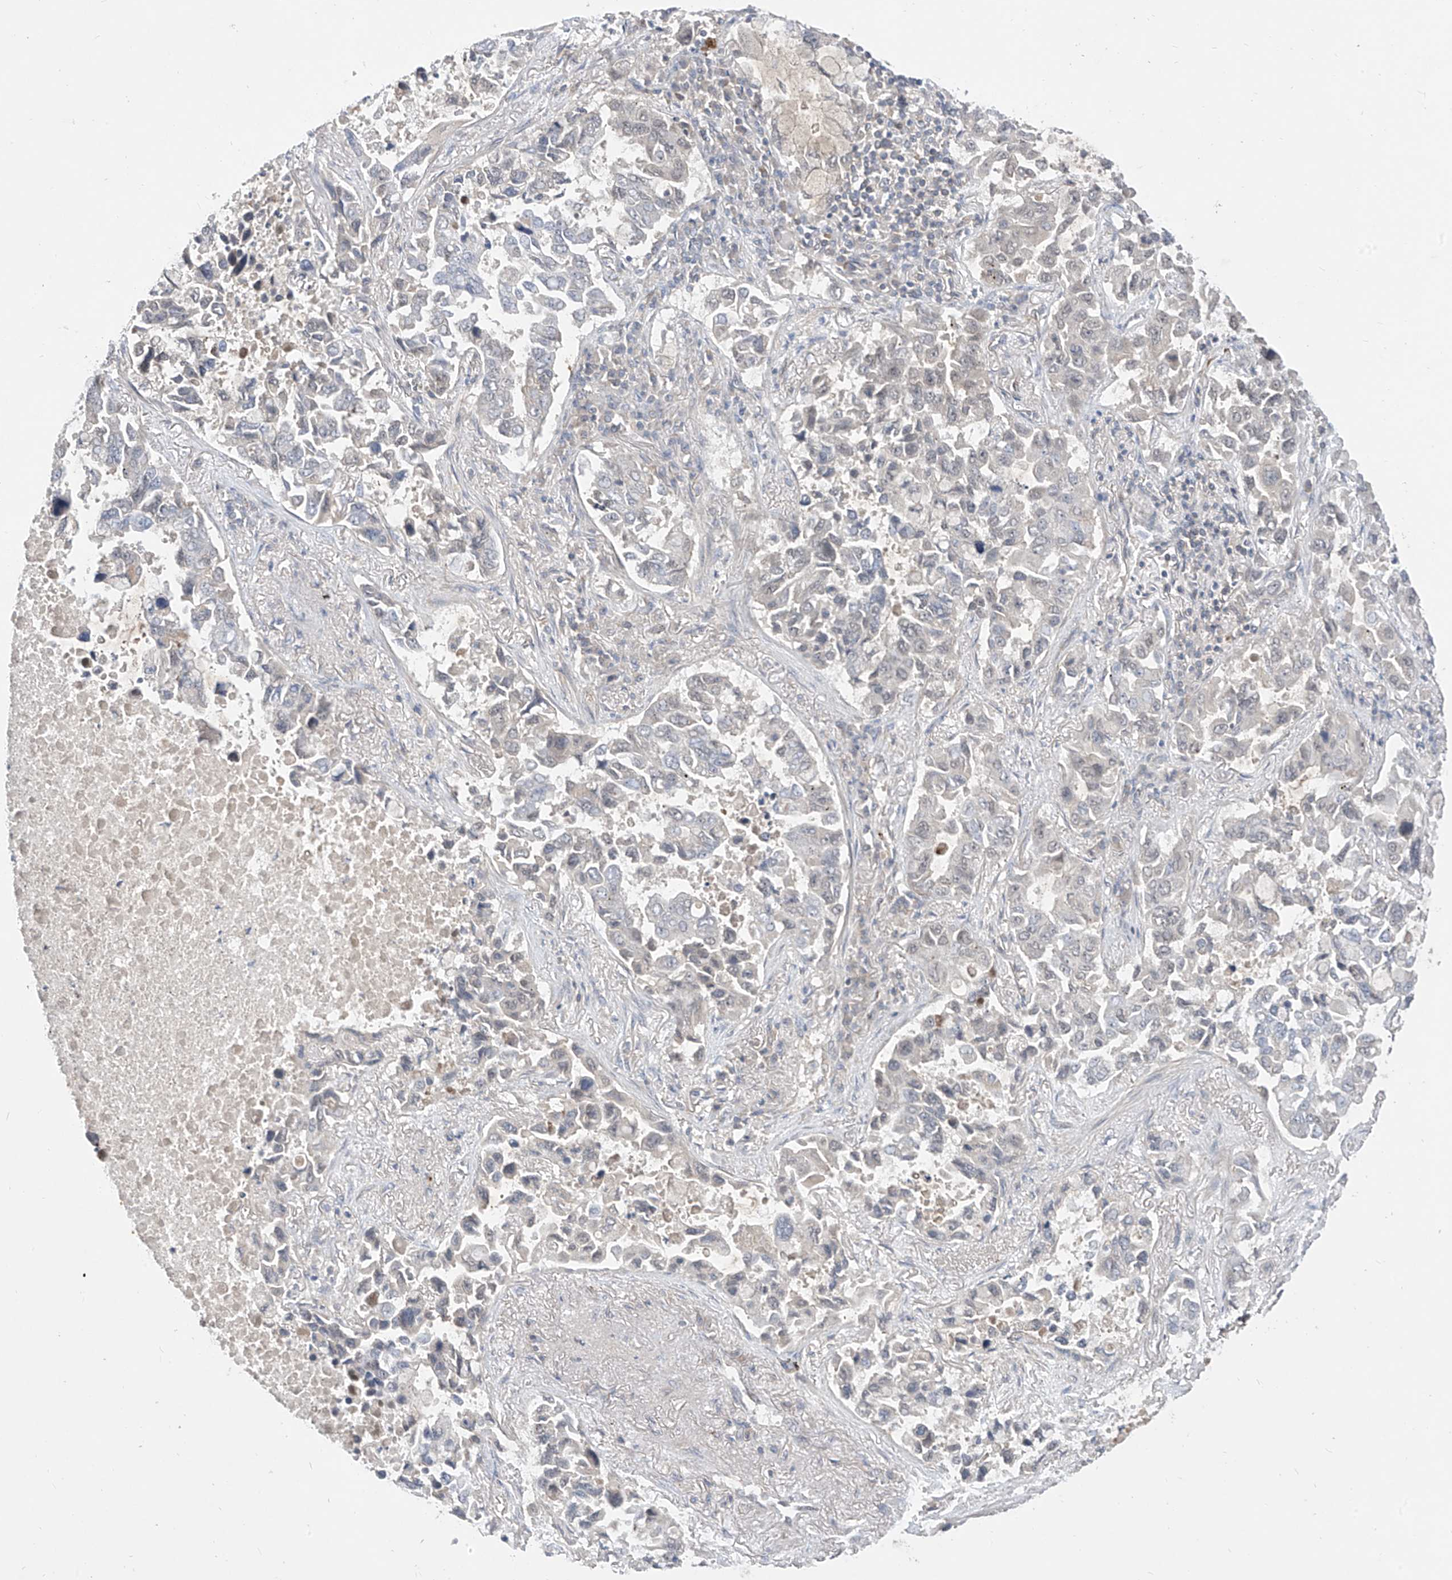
{"staining": {"intensity": "moderate", "quantity": "<25%", "location": "cytoplasmic/membranous"}, "tissue": "lung cancer", "cell_type": "Tumor cells", "image_type": "cancer", "snomed": [{"axis": "morphology", "description": "Adenocarcinoma, NOS"}, {"axis": "topography", "description": "Lung"}], "caption": "Immunohistochemical staining of adenocarcinoma (lung) shows low levels of moderate cytoplasmic/membranous protein staining in about <25% of tumor cells.", "gene": "MRTFA", "patient": {"sex": "male", "age": 64}}